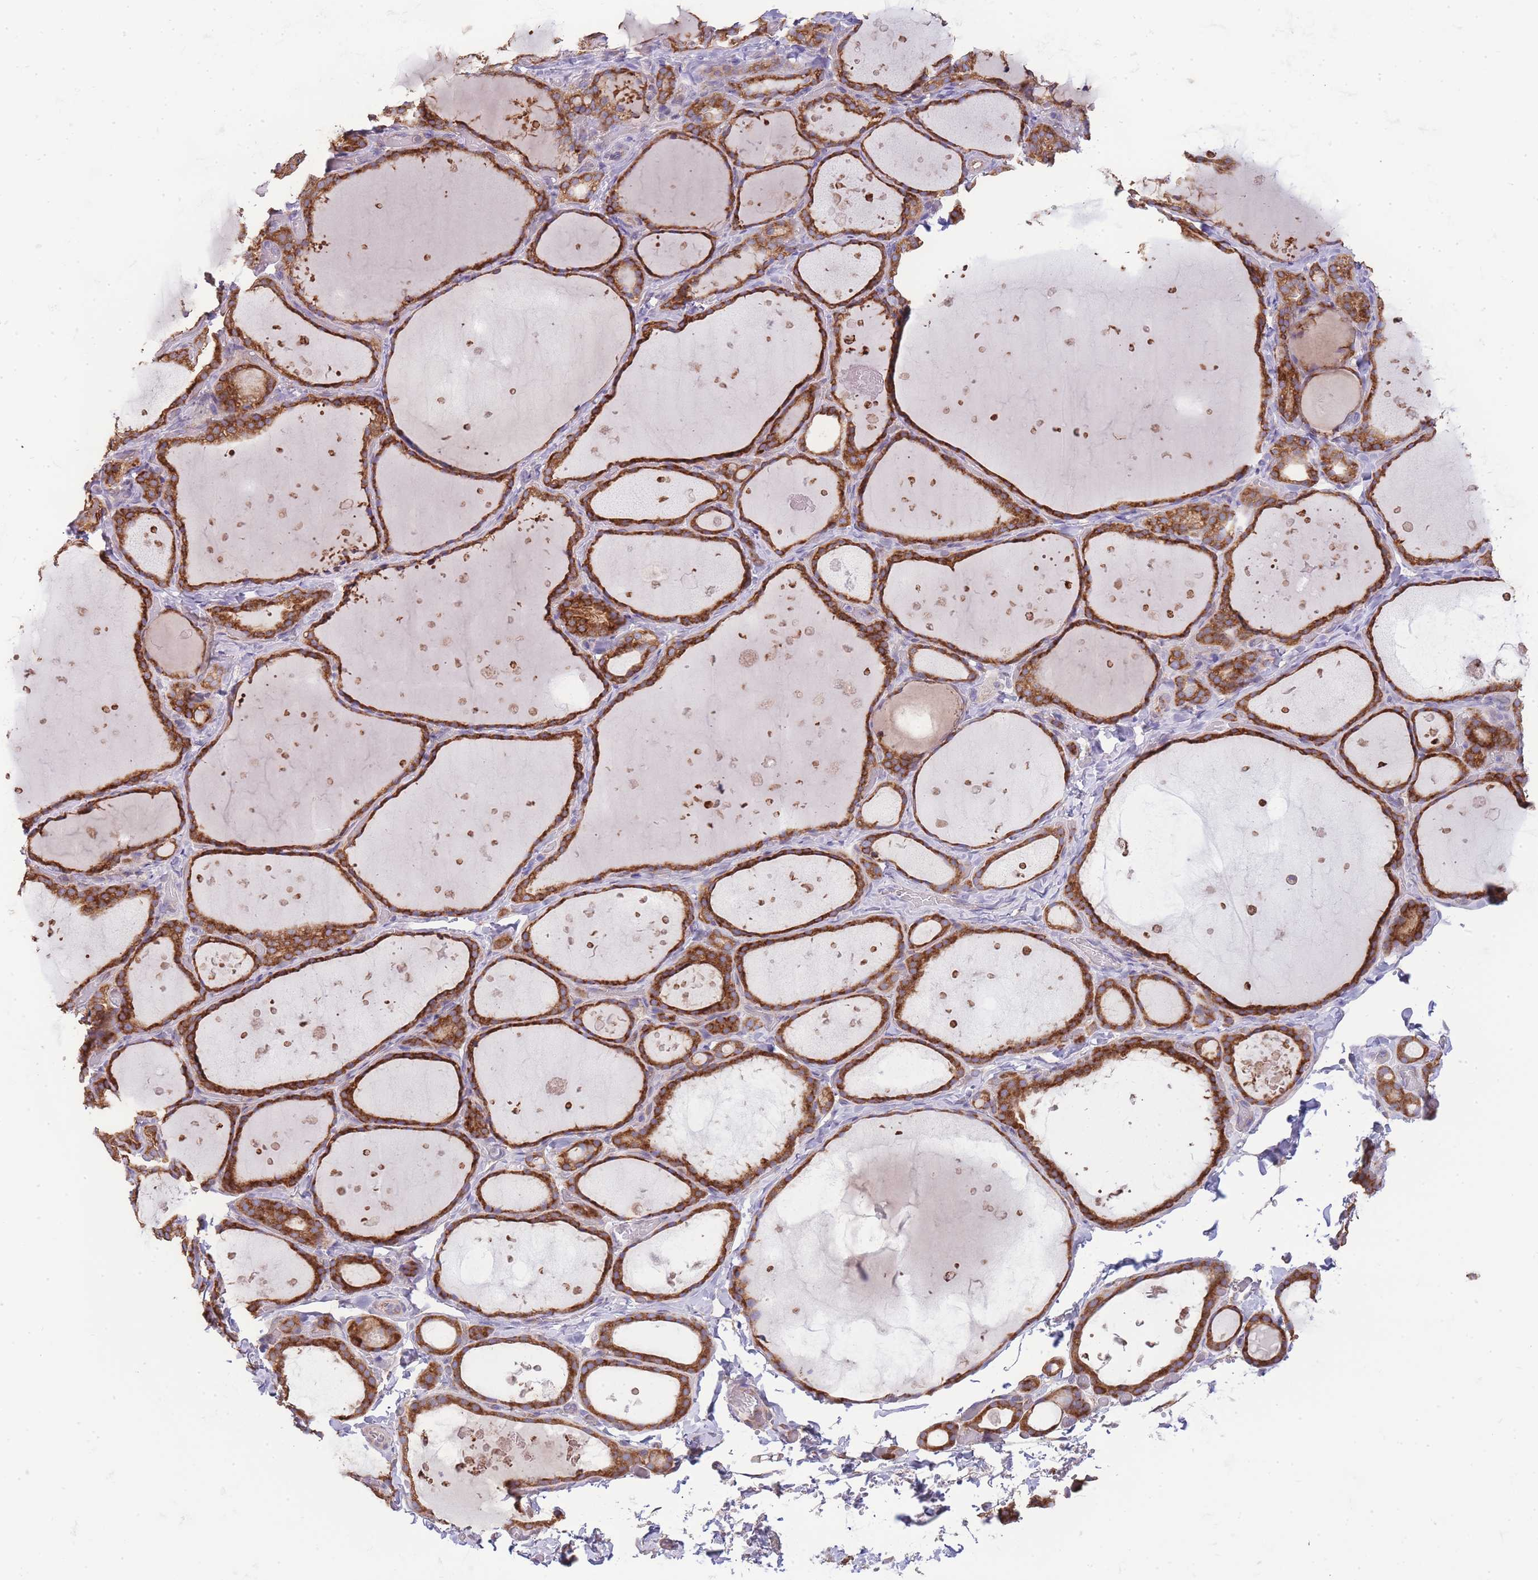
{"staining": {"intensity": "strong", "quantity": ">75%", "location": "cytoplasmic/membranous"}, "tissue": "thyroid gland", "cell_type": "Glandular cells", "image_type": "normal", "snomed": [{"axis": "morphology", "description": "Normal tissue, NOS"}, {"axis": "topography", "description": "Thyroid gland"}], "caption": "A high amount of strong cytoplasmic/membranous expression is seen in approximately >75% of glandular cells in benign thyroid gland. Nuclei are stained in blue.", "gene": "BEX1", "patient": {"sex": "female", "age": 44}}